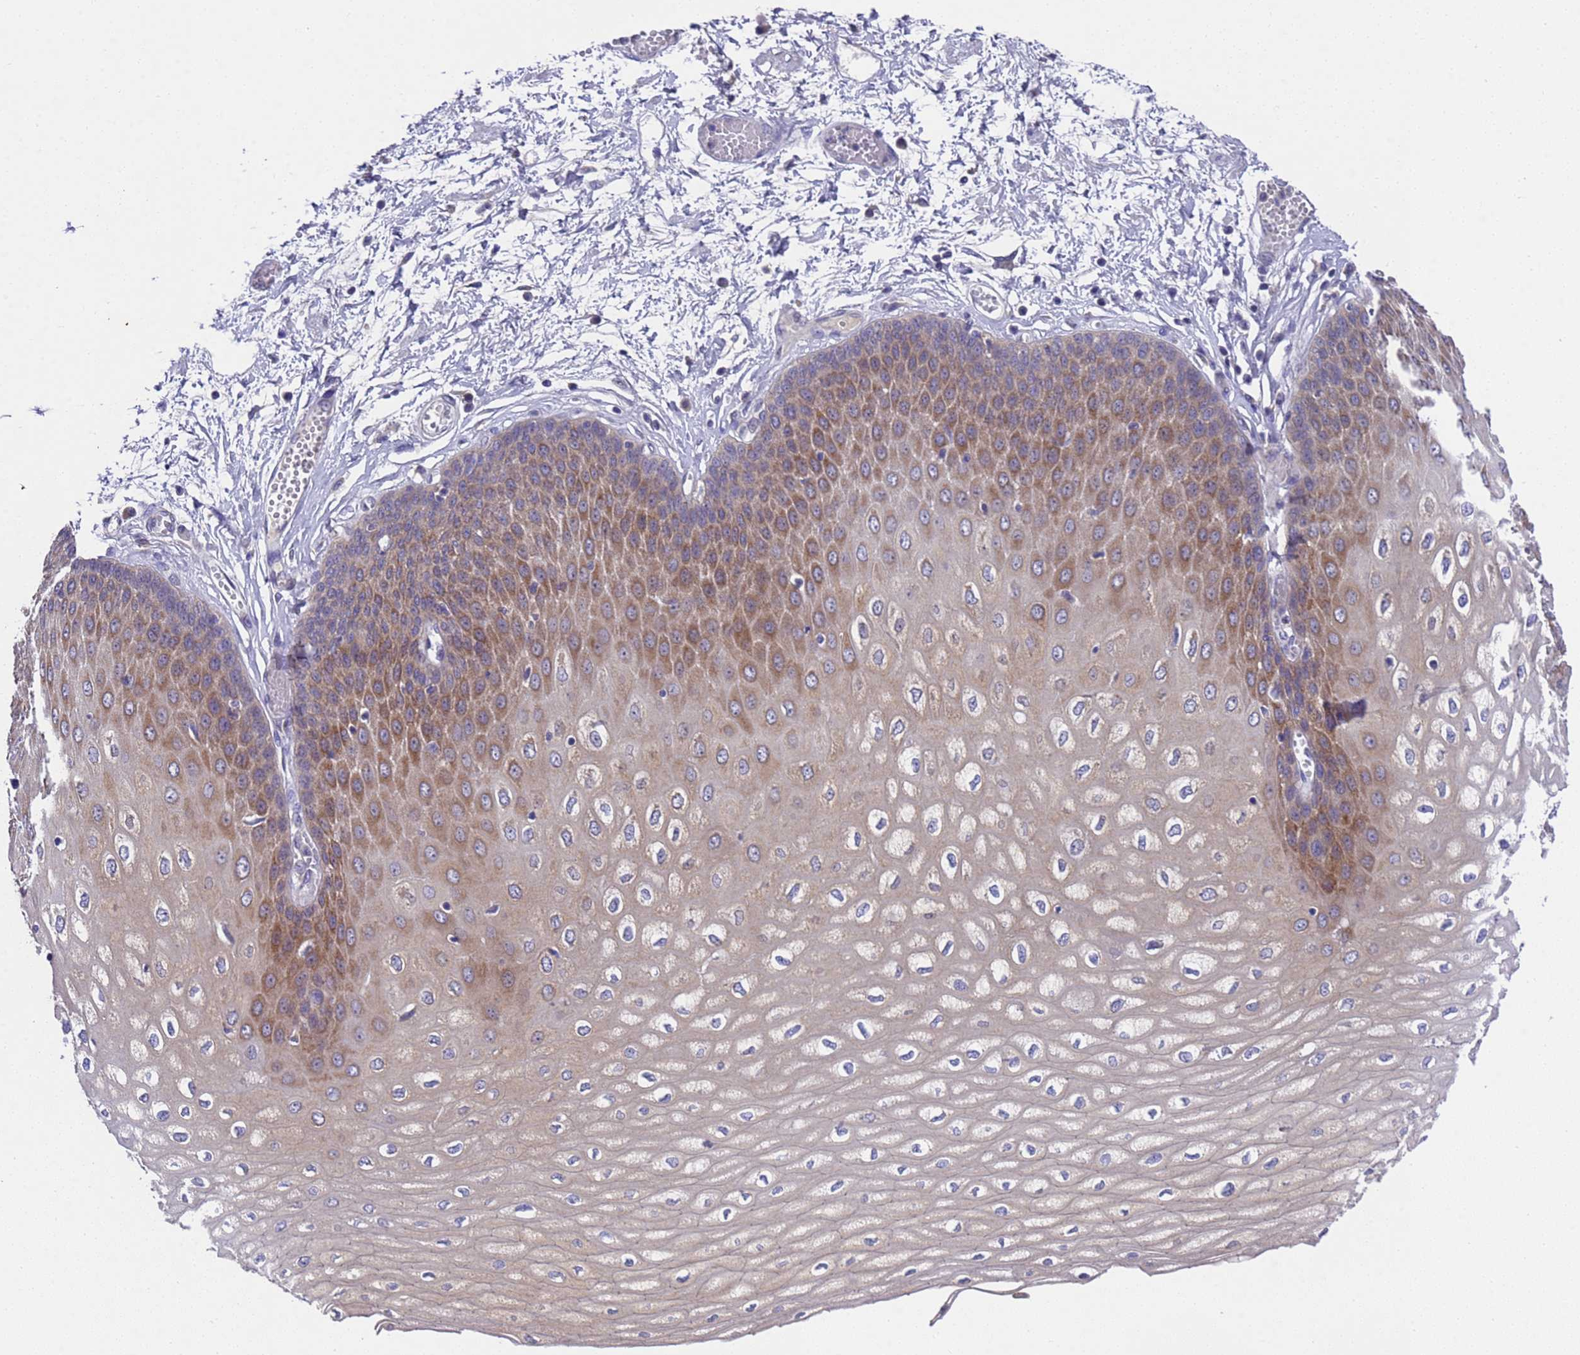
{"staining": {"intensity": "moderate", "quantity": ">75%", "location": "cytoplasmic/membranous"}, "tissue": "esophagus", "cell_type": "Squamous epithelial cells", "image_type": "normal", "snomed": [{"axis": "morphology", "description": "Normal tissue, NOS"}, {"axis": "topography", "description": "Esophagus"}], "caption": "Squamous epithelial cells show moderate cytoplasmic/membranous positivity in about >75% of cells in normal esophagus. The staining was performed using DAB (3,3'-diaminobenzidine) to visualize the protein expression in brown, while the nuclei were stained in blue with hematoxylin (Magnification: 20x).", "gene": "DCAF12L1", "patient": {"sex": "male", "age": 60}}